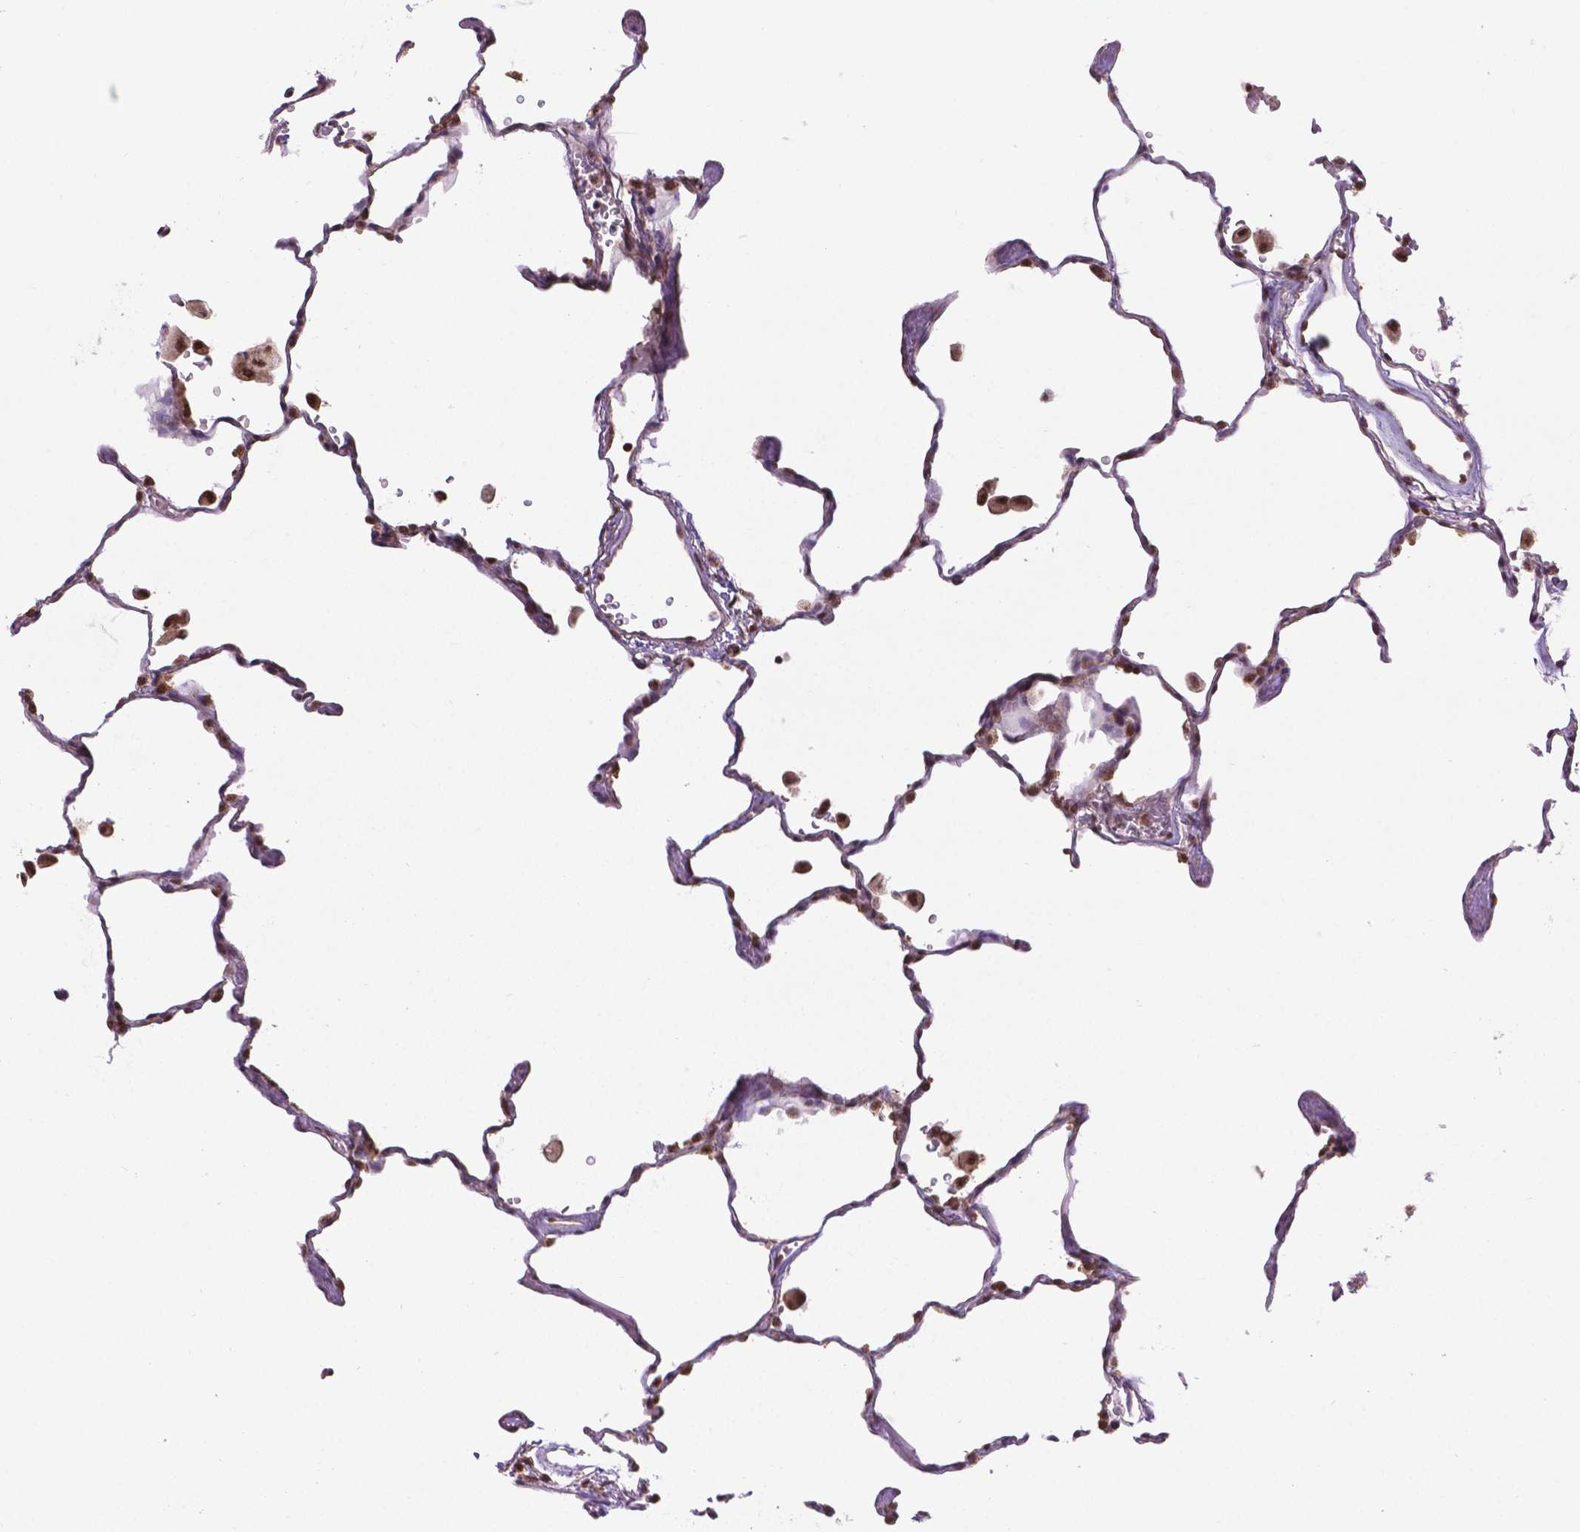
{"staining": {"intensity": "weak", "quantity": "25%-75%", "location": "nuclear"}, "tissue": "lung", "cell_type": "Alveolar cells", "image_type": "normal", "snomed": [{"axis": "morphology", "description": "Normal tissue, NOS"}, {"axis": "topography", "description": "Lung"}], "caption": "Immunohistochemical staining of benign lung reveals low levels of weak nuclear expression in about 25%-75% of alveolar cells. (Brightfield microscopy of DAB IHC at high magnification).", "gene": "CSNK2A1", "patient": {"sex": "female", "age": 47}}